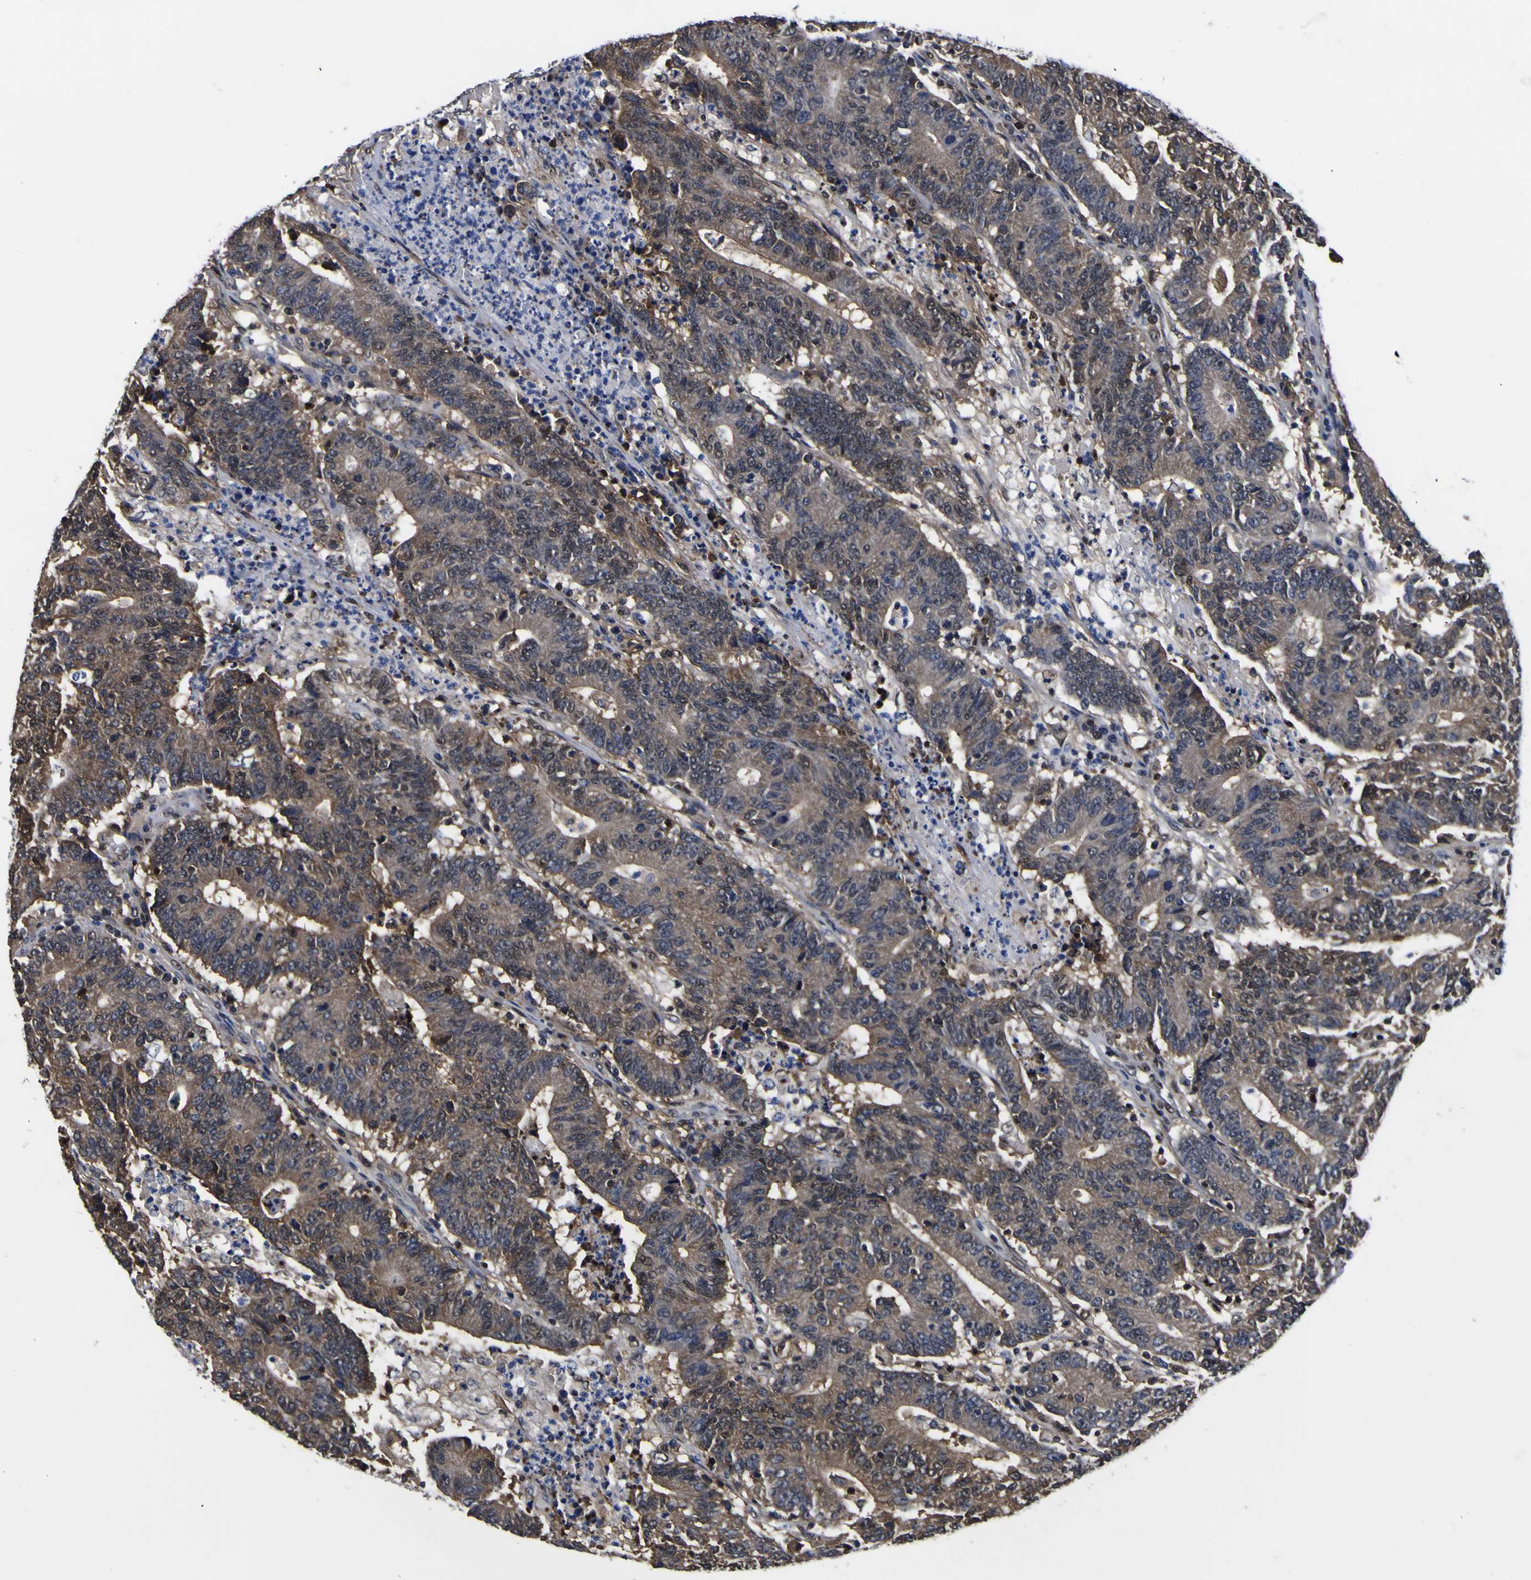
{"staining": {"intensity": "strong", "quantity": "25%-75%", "location": "cytoplasmic/membranous,nuclear"}, "tissue": "colorectal cancer", "cell_type": "Tumor cells", "image_type": "cancer", "snomed": [{"axis": "morphology", "description": "Normal tissue, NOS"}, {"axis": "morphology", "description": "Adenocarcinoma, NOS"}, {"axis": "topography", "description": "Colon"}], "caption": "DAB (3,3'-diaminobenzidine) immunohistochemical staining of adenocarcinoma (colorectal) reveals strong cytoplasmic/membranous and nuclear protein staining in about 25%-75% of tumor cells. Nuclei are stained in blue.", "gene": "FAM110B", "patient": {"sex": "female", "age": 75}}